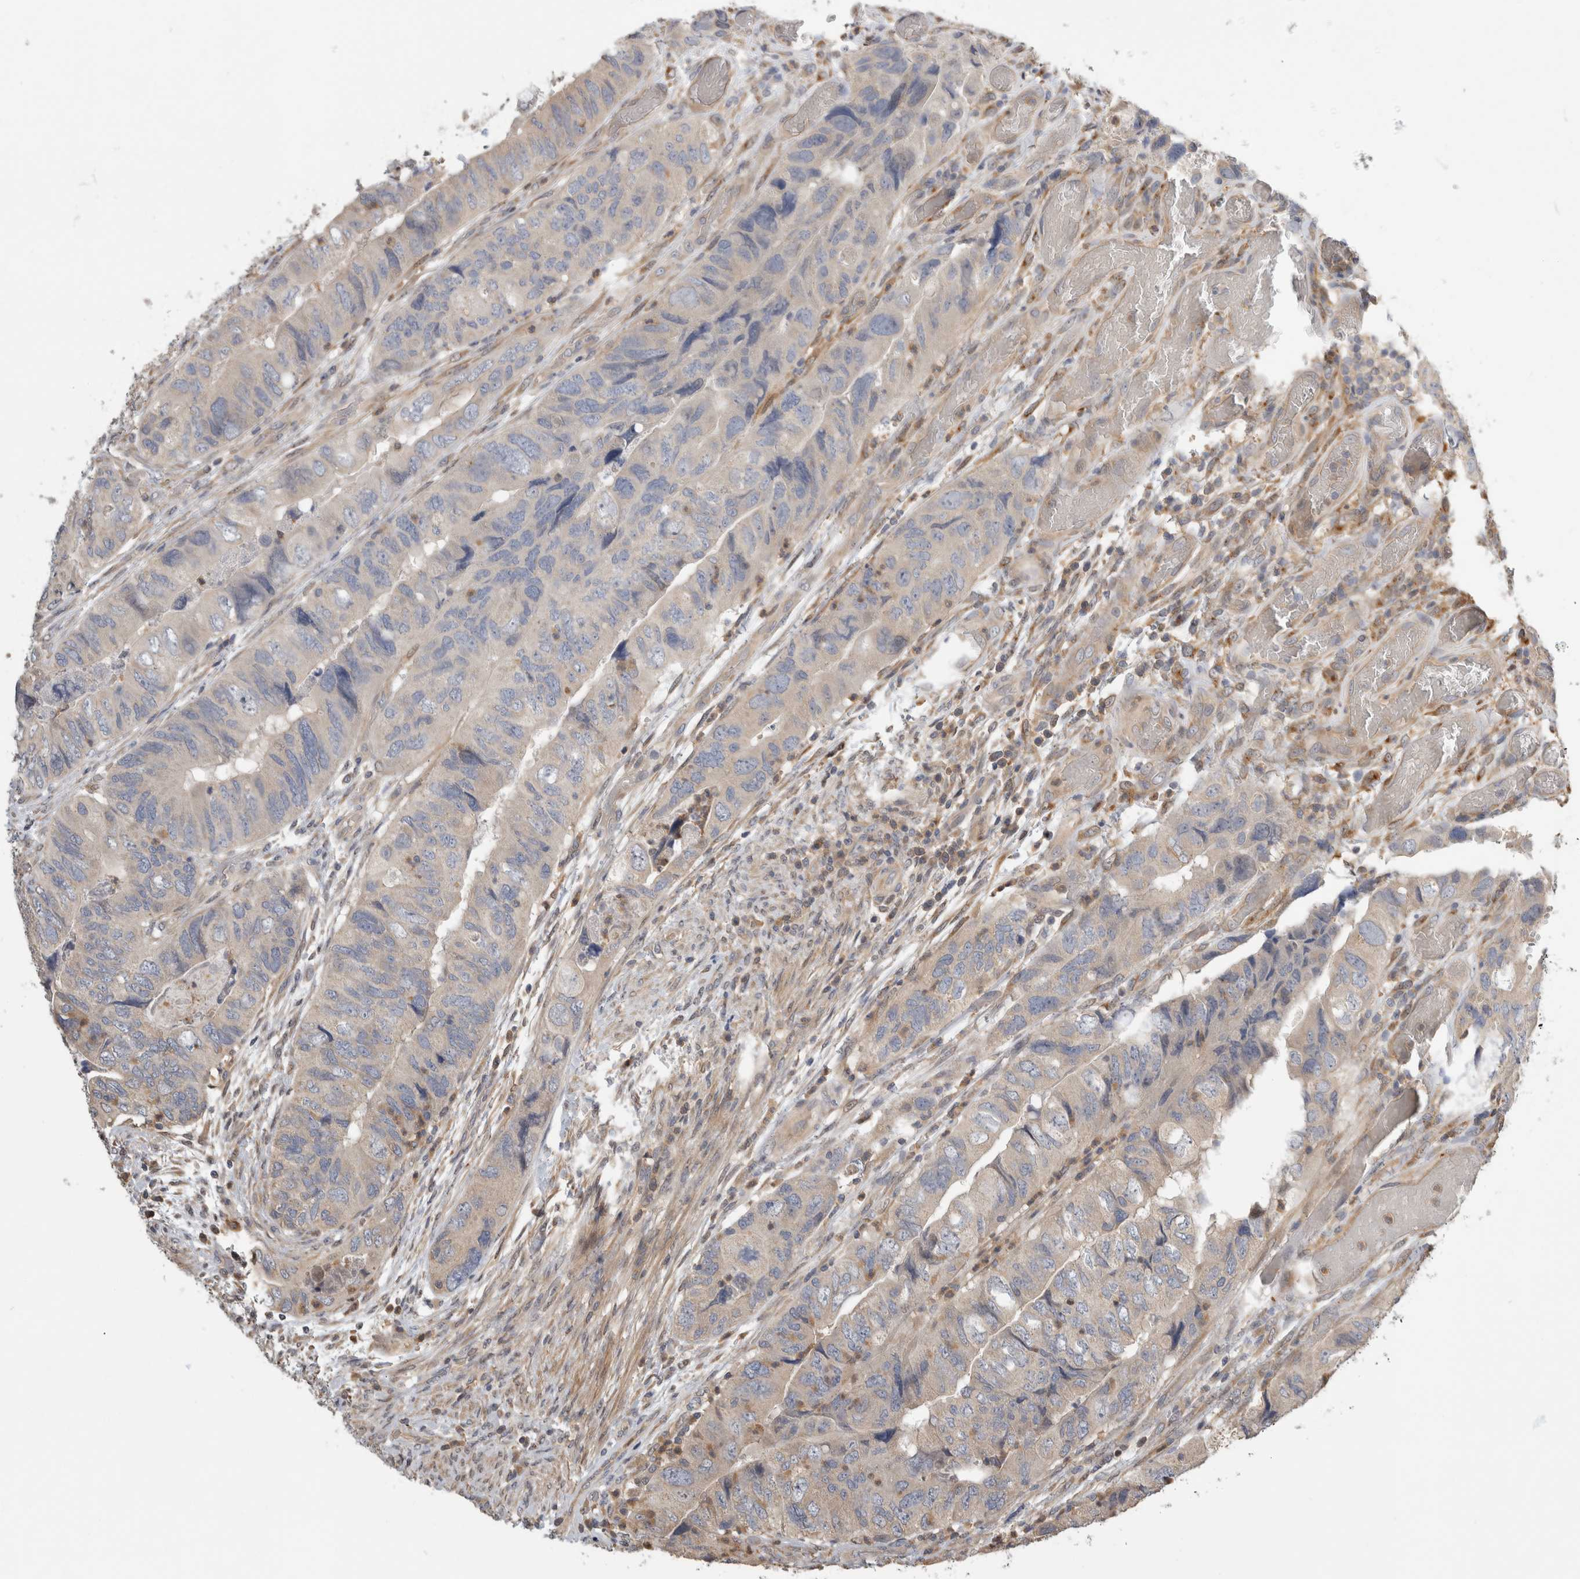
{"staining": {"intensity": "negative", "quantity": "none", "location": "none"}, "tissue": "colorectal cancer", "cell_type": "Tumor cells", "image_type": "cancer", "snomed": [{"axis": "morphology", "description": "Adenocarcinoma, NOS"}, {"axis": "topography", "description": "Rectum"}], "caption": "IHC micrograph of colorectal adenocarcinoma stained for a protein (brown), which exhibits no expression in tumor cells. (IHC, brightfield microscopy, high magnification).", "gene": "PGM1", "patient": {"sex": "male", "age": 63}}